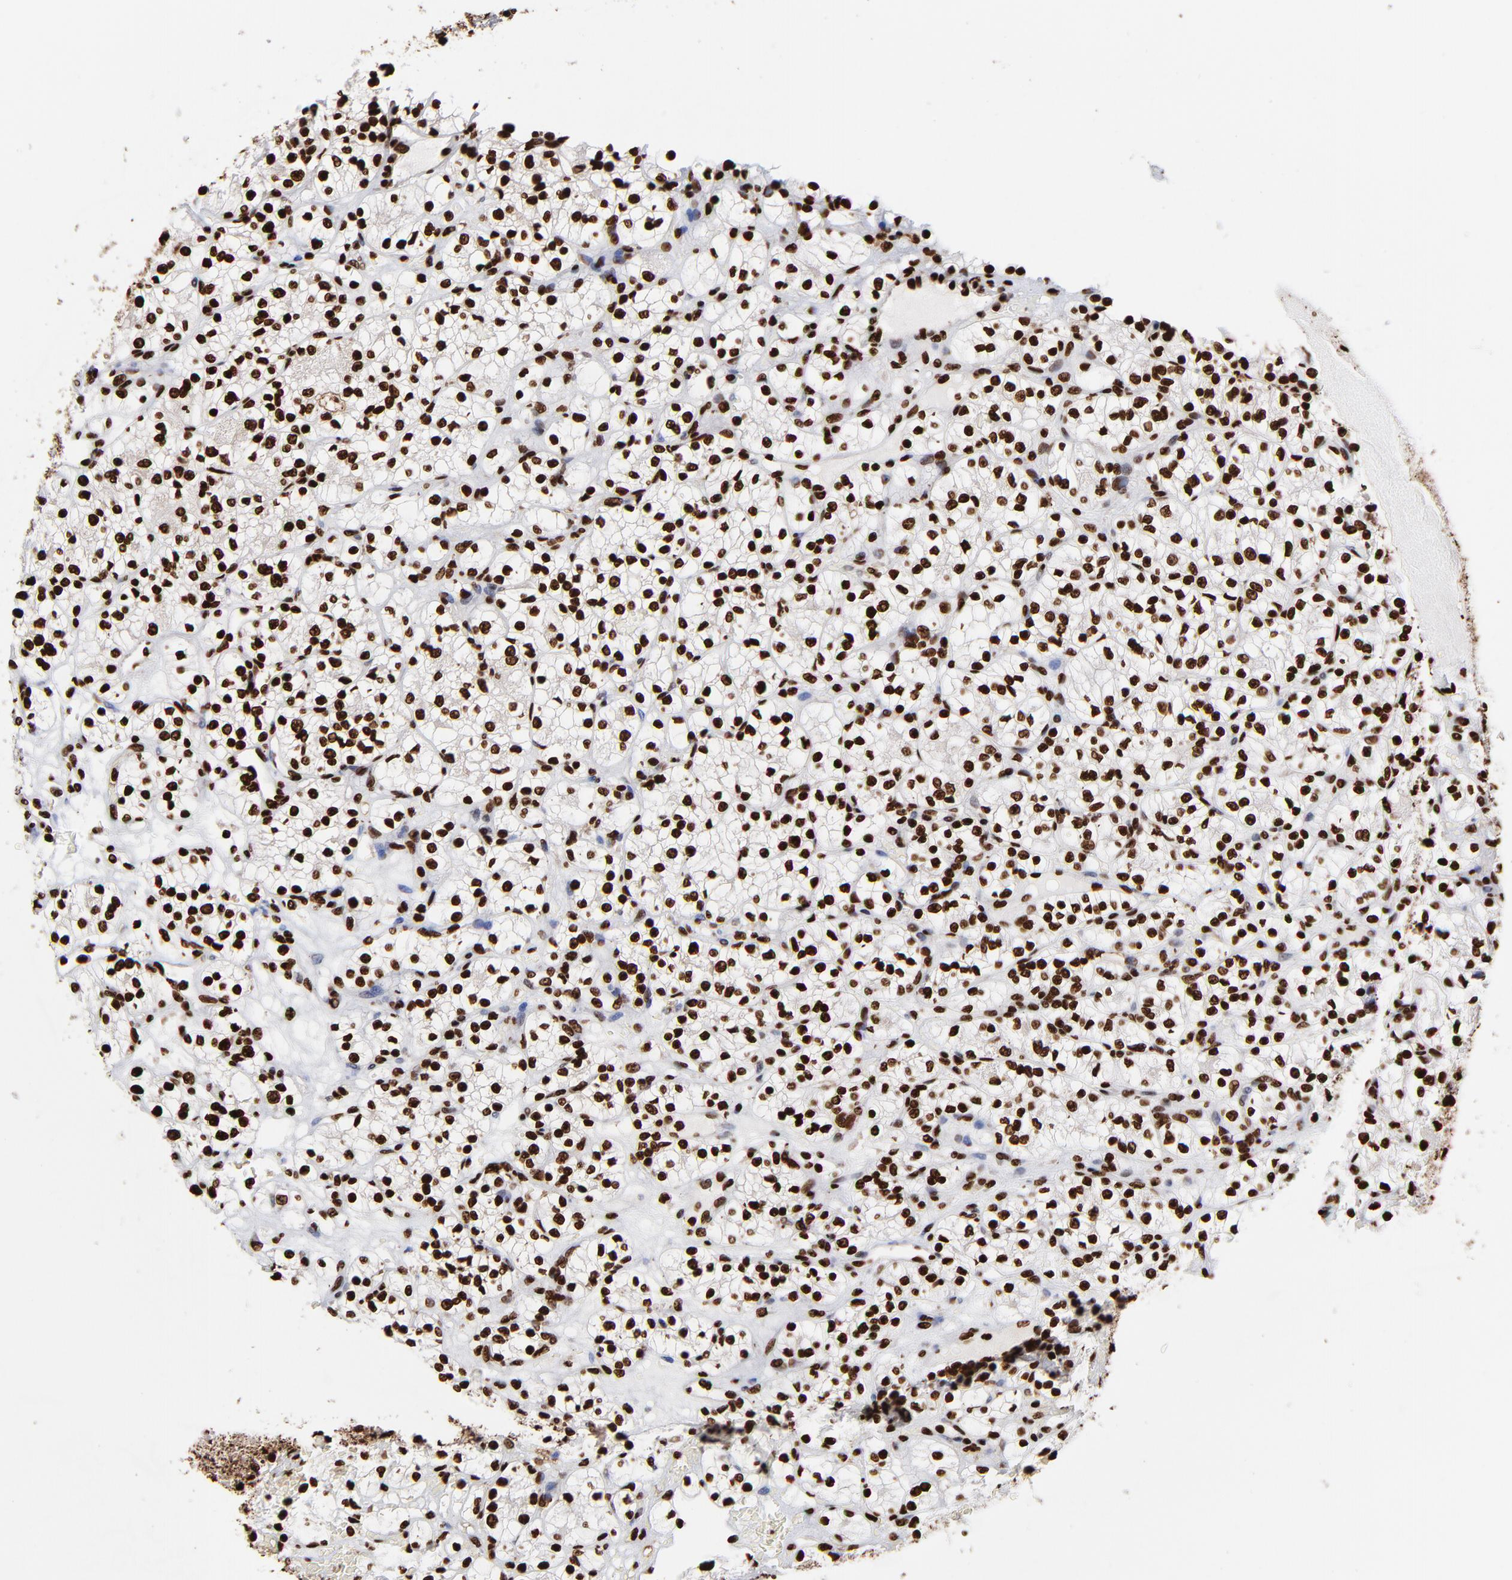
{"staining": {"intensity": "strong", "quantity": ">75%", "location": "nuclear"}, "tissue": "renal cancer", "cell_type": "Tumor cells", "image_type": "cancer", "snomed": [{"axis": "morphology", "description": "Adenocarcinoma, NOS"}, {"axis": "topography", "description": "Kidney"}], "caption": "Immunohistochemistry staining of renal cancer, which shows high levels of strong nuclear staining in approximately >75% of tumor cells indicating strong nuclear protein staining. The staining was performed using DAB (3,3'-diaminobenzidine) (brown) for protein detection and nuclei were counterstained in hematoxylin (blue).", "gene": "ZNF544", "patient": {"sex": "female", "age": 60}}